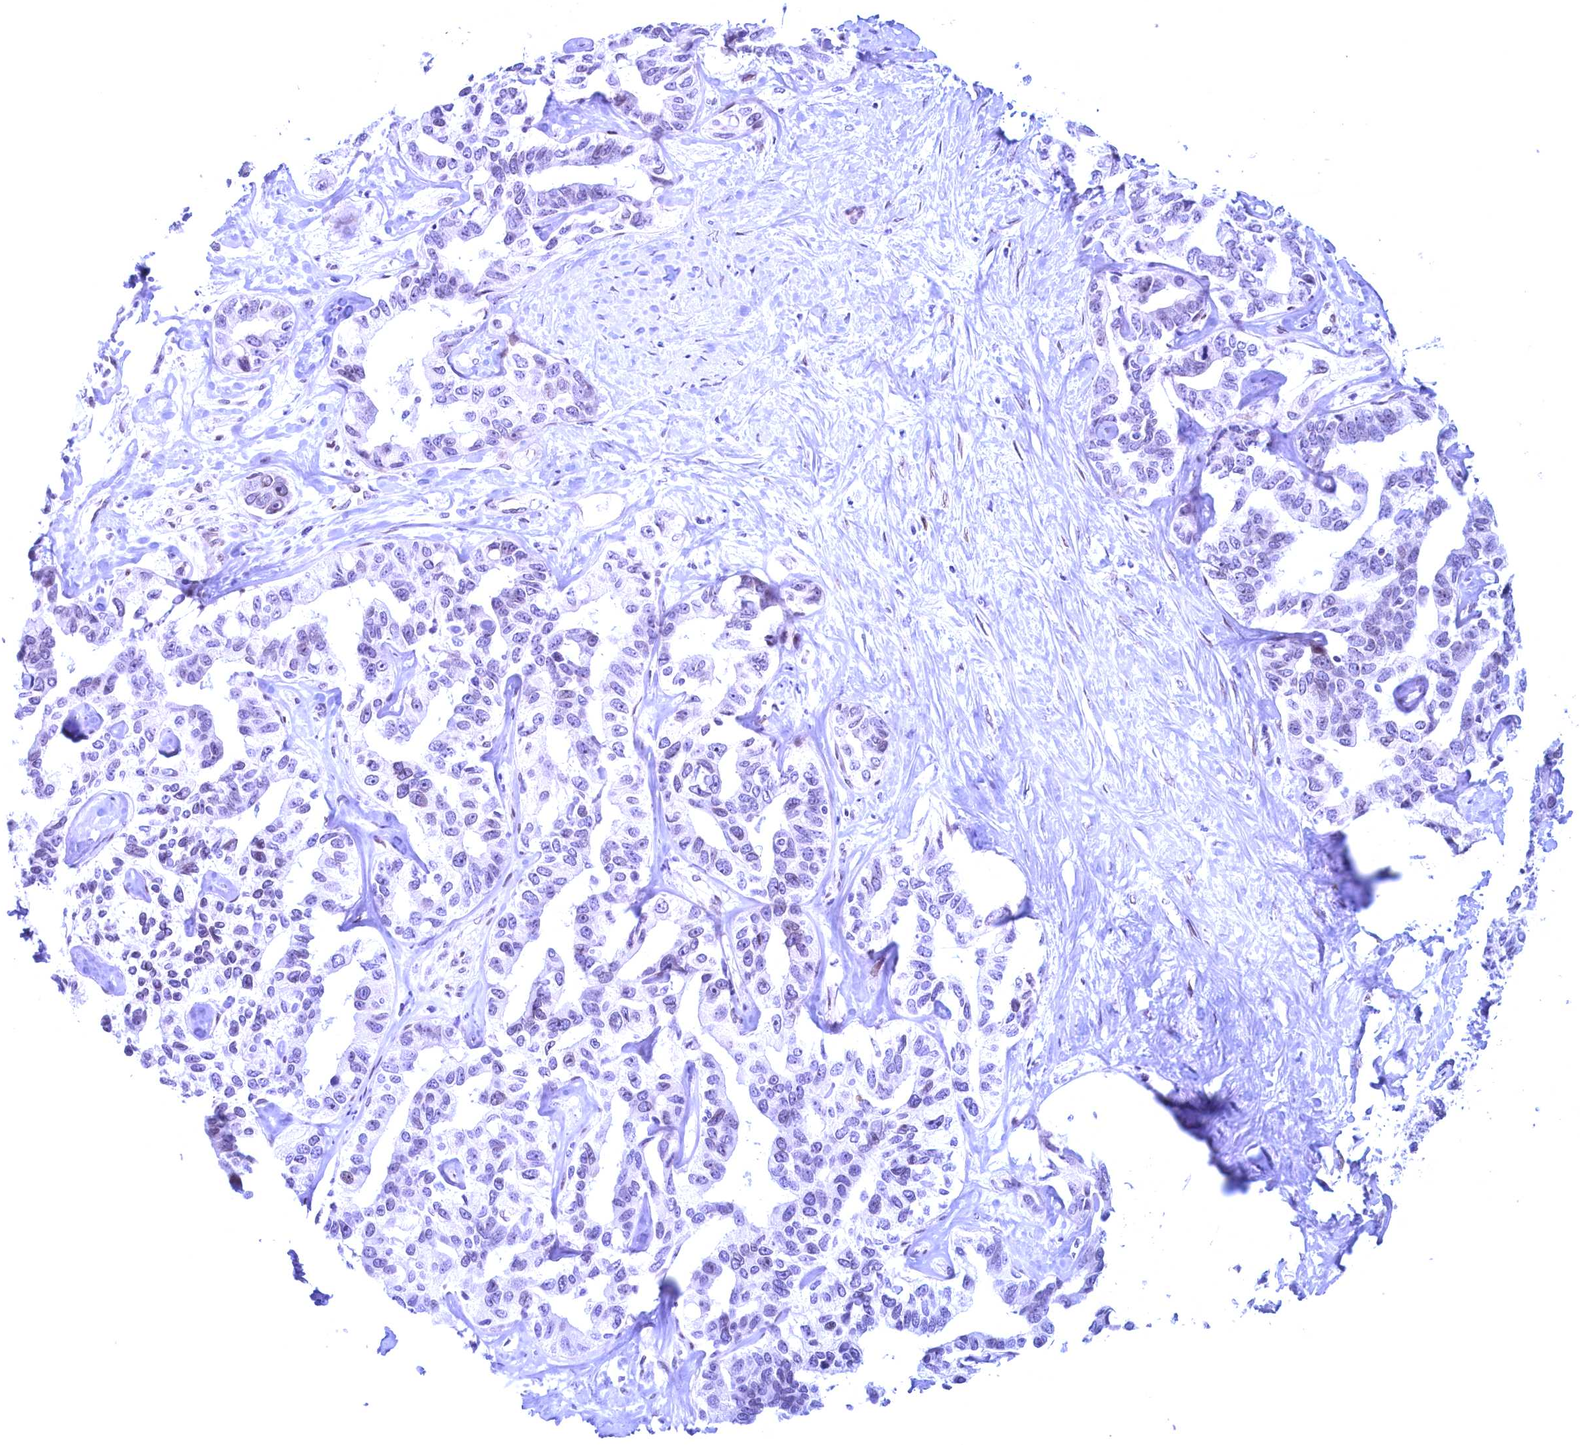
{"staining": {"intensity": "negative", "quantity": "none", "location": "none"}, "tissue": "liver cancer", "cell_type": "Tumor cells", "image_type": "cancer", "snomed": [{"axis": "morphology", "description": "Cholangiocarcinoma"}, {"axis": "topography", "description": "Liver"}], "caption": "Tumor cells are negative for protein expression in human cholangiocarcinoma (liver).", "gene": "GPSM1", "patient": {"sex": "male", "age": 59}}